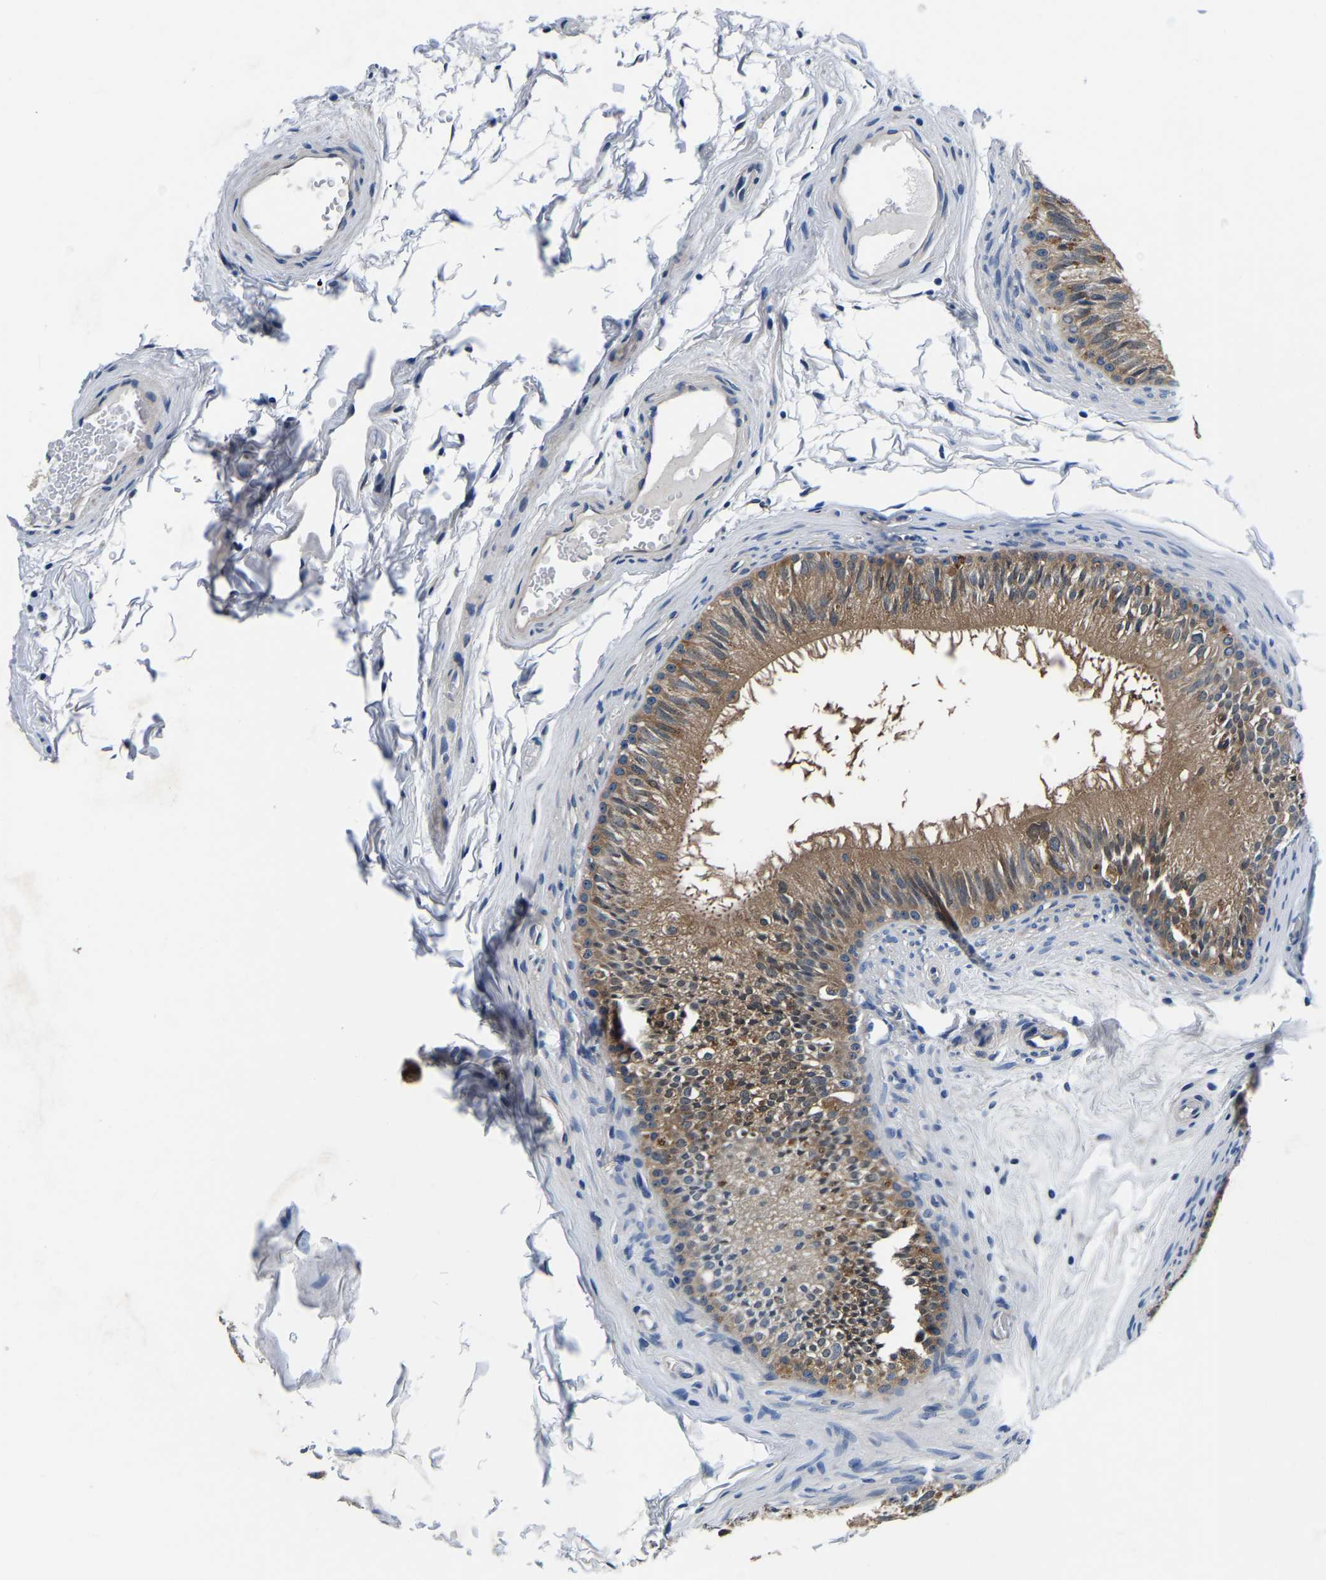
{"staining": {"intensity": "moderate", "quantity": ">75%", "location": "cytoplasmic/membranous"}, "tissue": "epididymis", "cell_type": "Glandular cells", "image_type": "normal", "snomed": [{"axis": "morphology", "description": "Normal tissue, NOS"}, {"axis": "topography", "description": "Testis"}, {"axis": "topography", "description": "Epididymis"}], "caption": "Protein staining reveals moderate cytoplasmic/membranous staining in approximately >75% of glandular cells in unremarkable epididymis. Ihc stains the protein of interest in brown and the nuclei are stained blue.", "gene": "ACO1", "patient": {"sex": "male", "age": 36}}